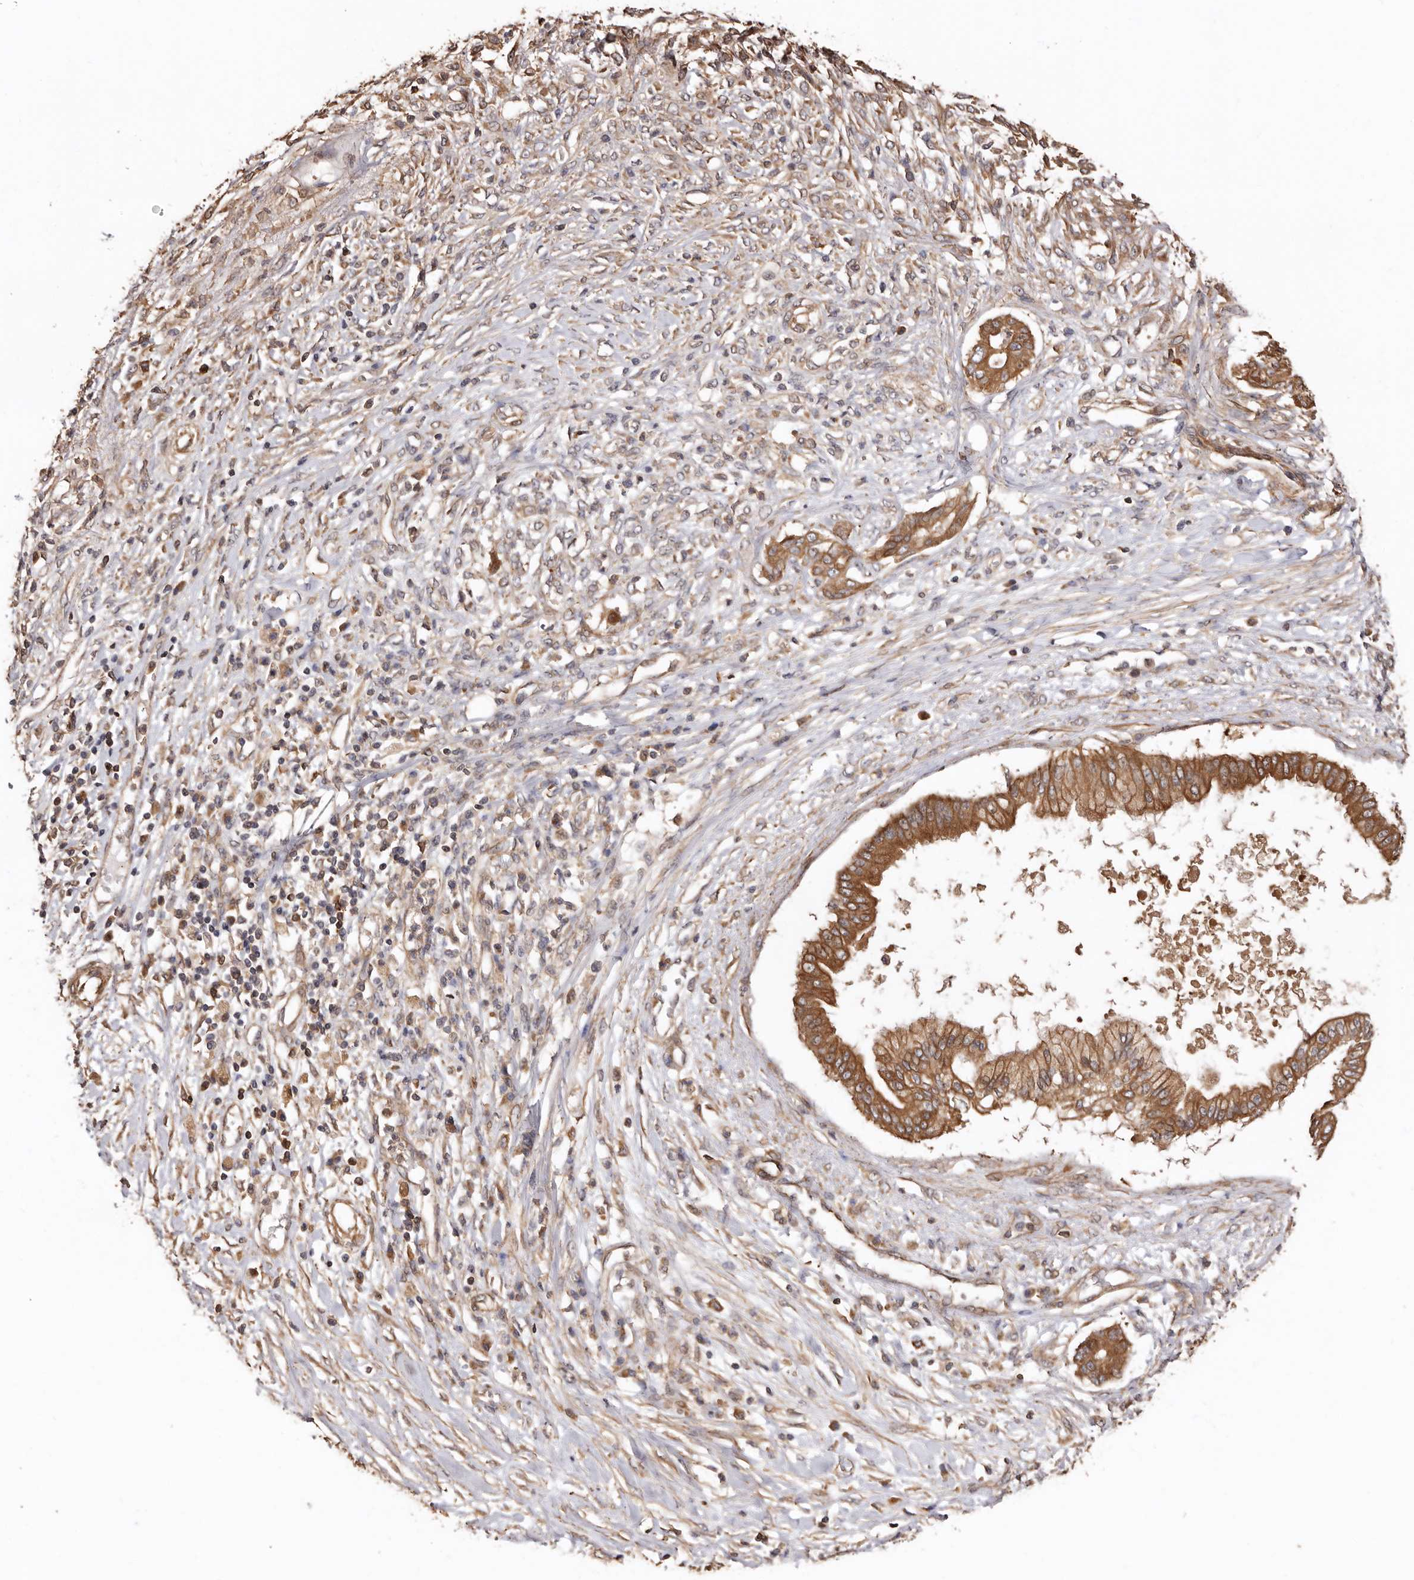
{"staining": {"intensity": "moderate", "quantity": ">75%", "location": "cytoplasmic/membranous"}, "tissue": "pancreatic cancer", "cell_type": "Tumor cells", "image_type": "cancer", "snomed": [{"axis": "morphology", "description": "Adenocarcinoma, NOS"}, {"axis": "topography", "description": "Pancreas"}], "caption": "Immunohistochemistry (IHC) histopathology image of human pancreatic adenocarcinoma stained for a protein (brown), which displays medium levels of moderate cytoplasmic/membranous expression in approximately >75% of tumor cells.", "gene": "COQ8B", "patient": {"sex": "female", "age": 56}}